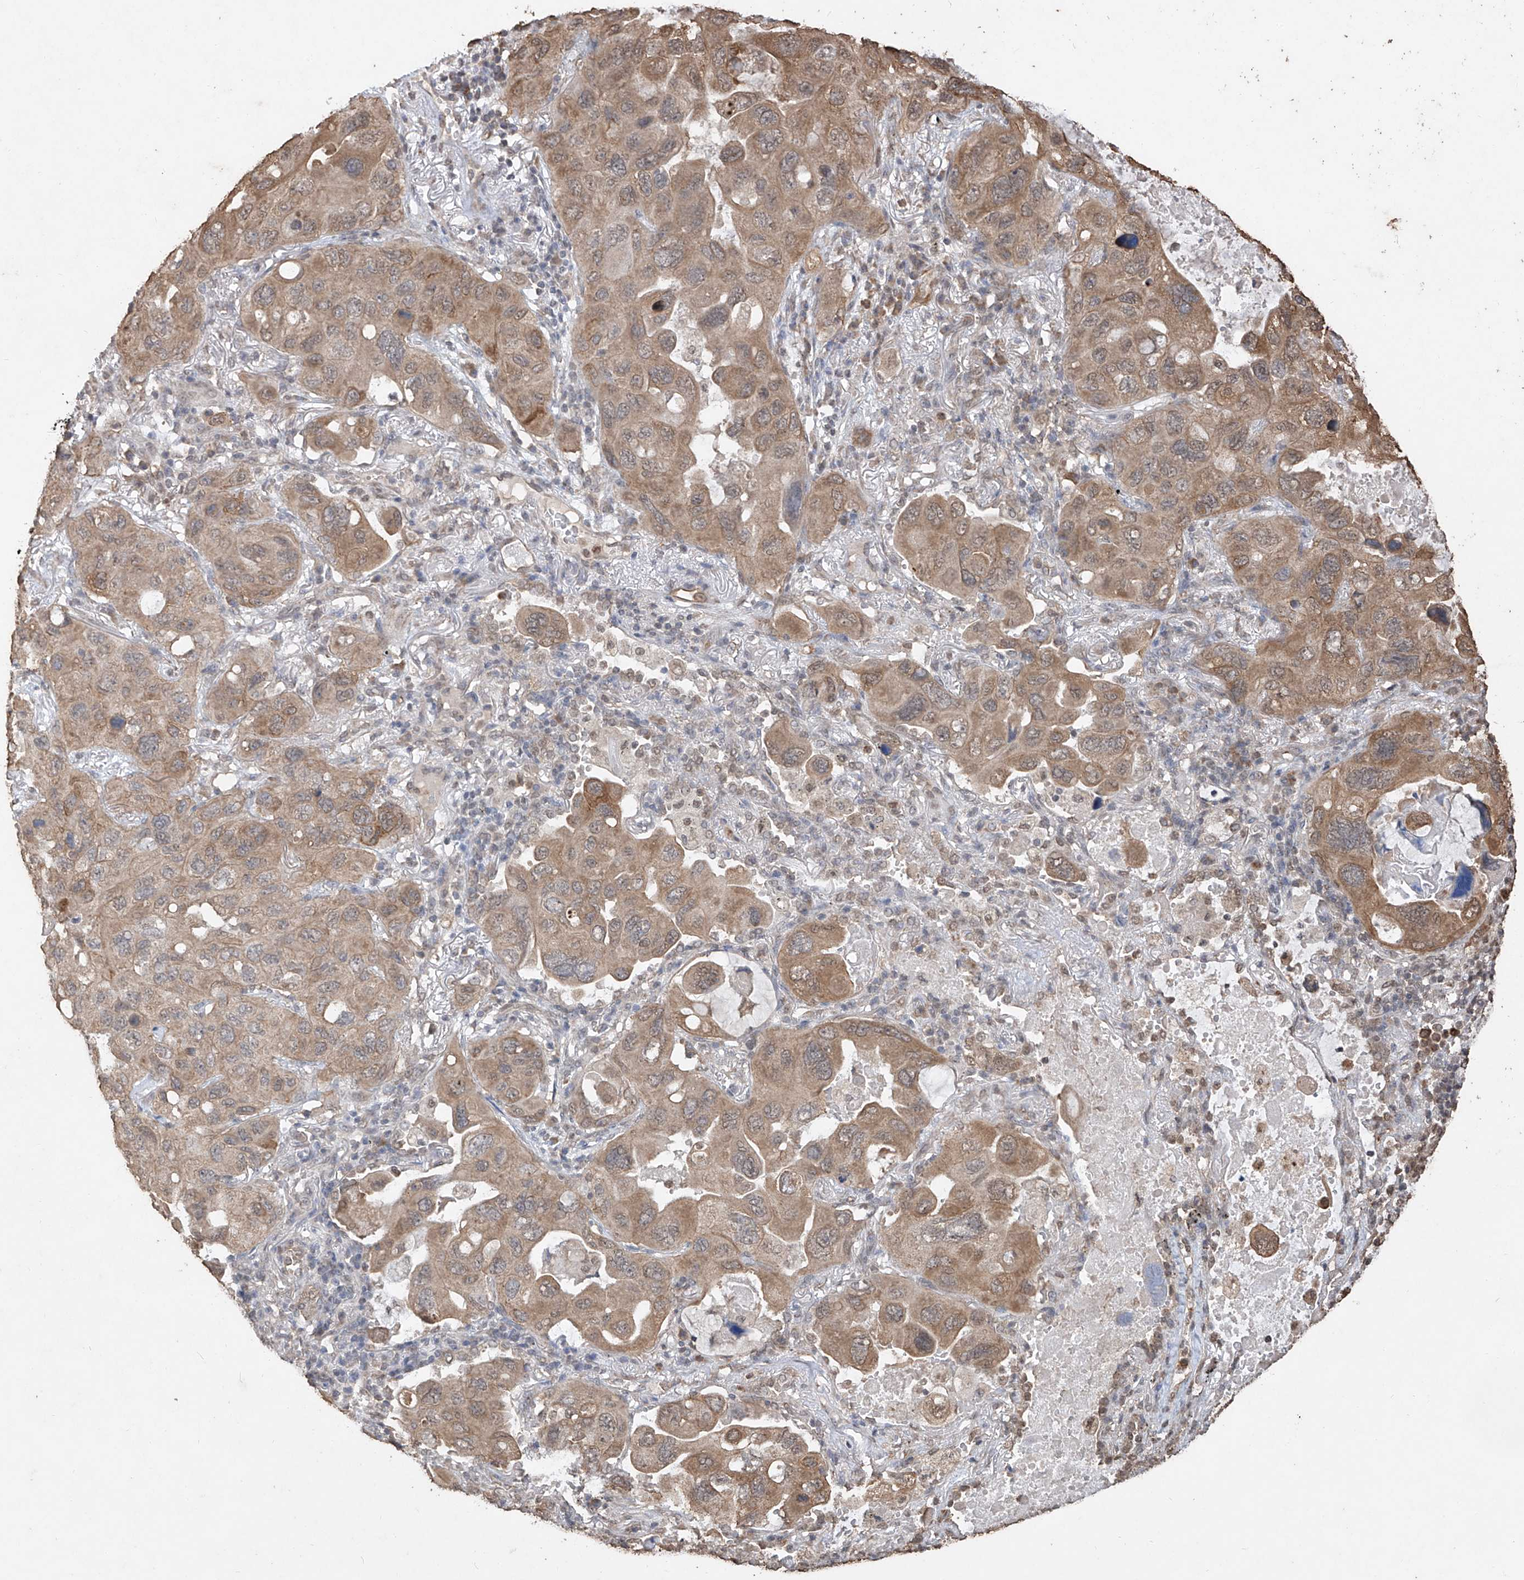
{"staining": {"intensity": "moderate", "quantity": ">75%", "location": "cytoplasmic/membranous,nuclear"}, "tissue": "lung cancer", "cell_type": "Tumor cells", "image_type": "cancer", "snomed": [{"axis": "morphology", "description": "Squamous cell carcinoma, NOS"}, {"axis": "topography", "description": "Lung"}], "caption": "Lung squamous cell carcinoma stained with DAB (3,3'-diaminobenzidine) IHC displays medium levels of moderate cytoplasmic/membranous and nuclear expression in approximately >75% of tumor cells.", "gene": "ELOVL1", "patient": {"sex": "female", "age": 73}}